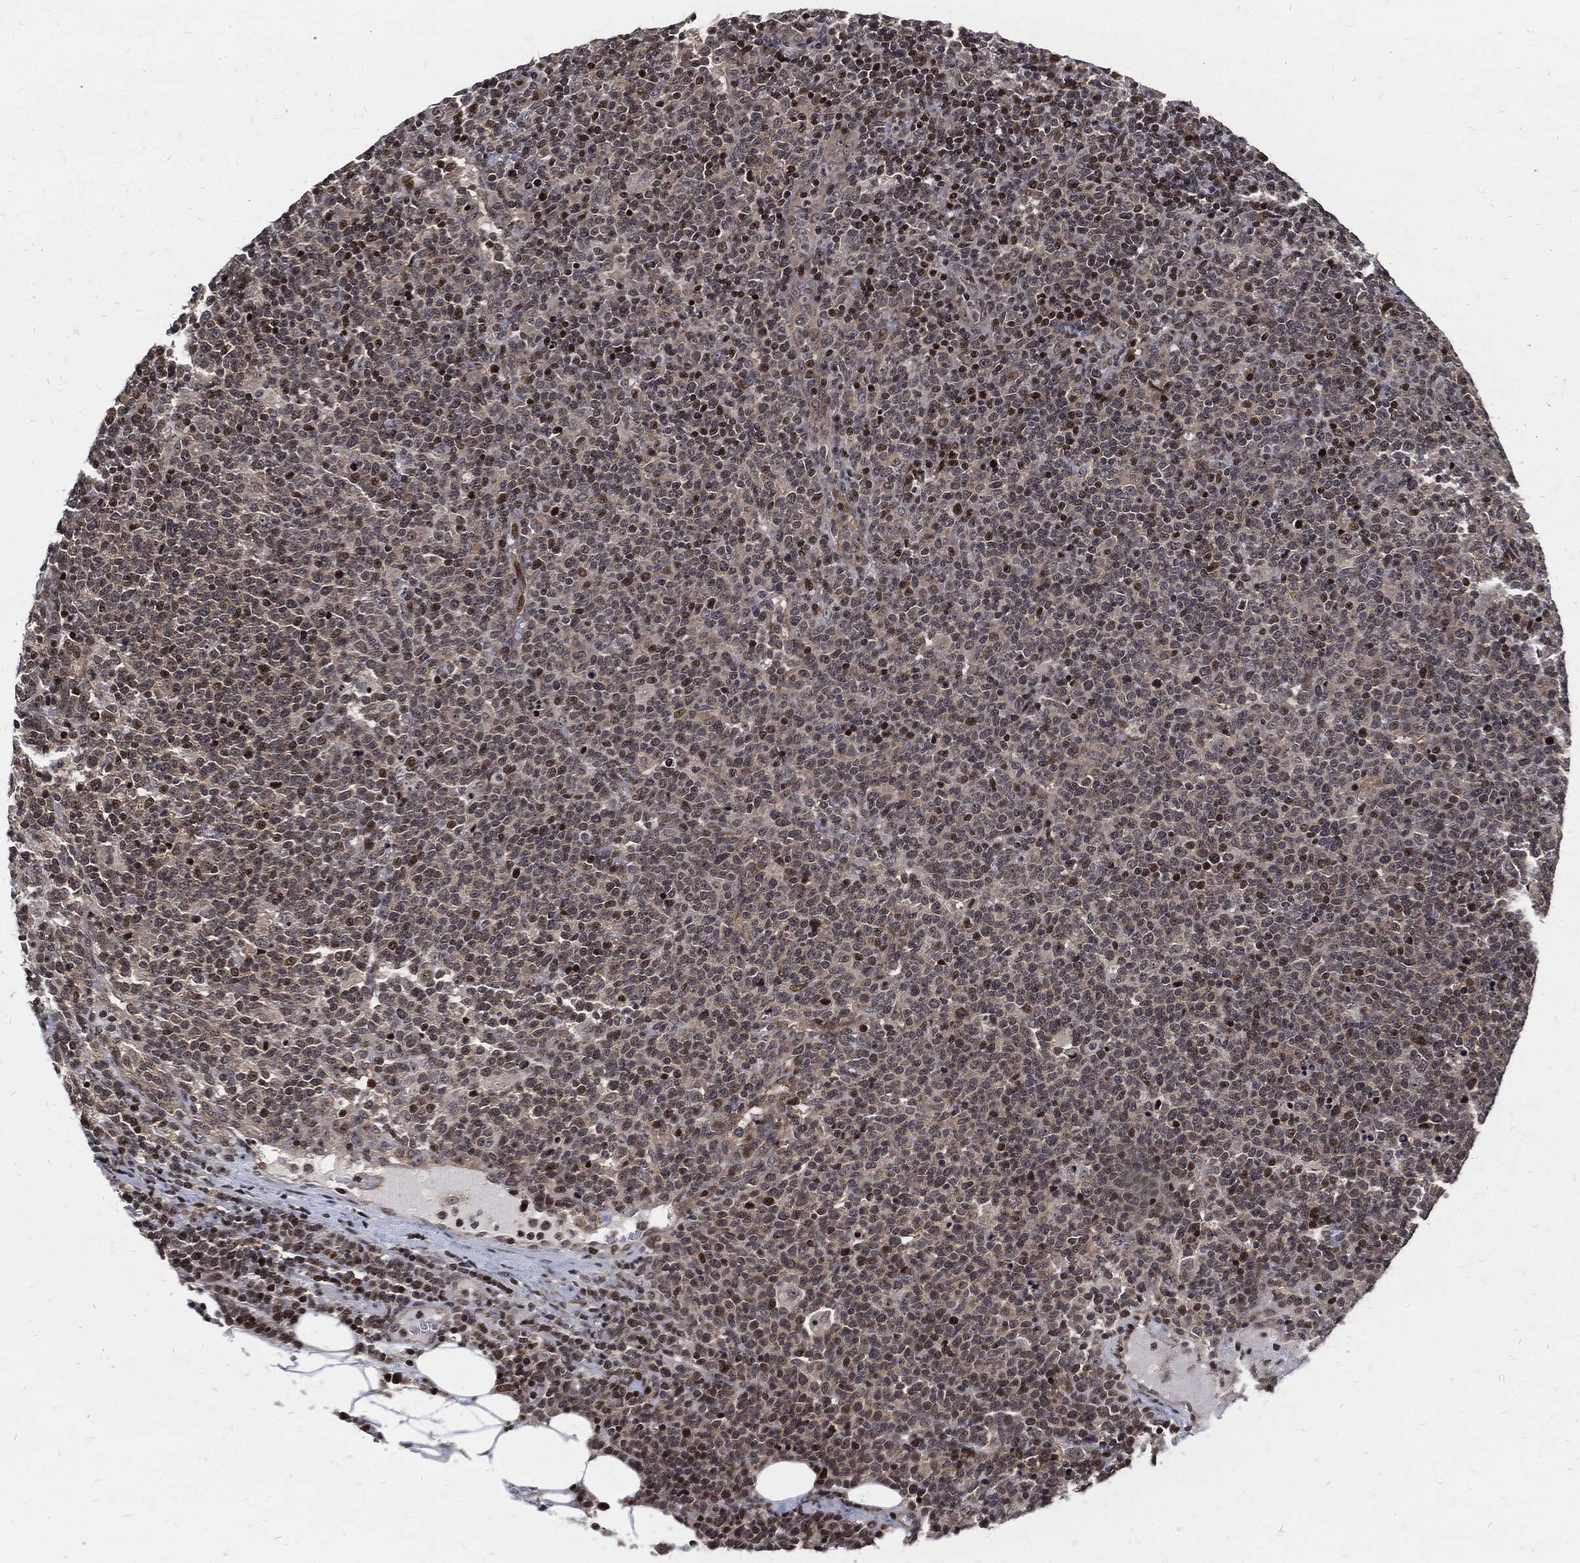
{"staining": {"intensity": "moderate", "quantity": "<25%", "location": "nuclear"}, "tissue": "lymphoma", "cell_type": "Tumor cells", "image_type": "cancer", "snomed": [{"axis": "morphology", "description": "Malignant lymphoma, non-Hodgkin's type, High grade"}, {"axis": "topography", "description": "Lymph node"}], "caption": "Tumor cells display moderate nuclear positivity in about <25% of cells in high-grade malignant lymphoma, non-Hodgkin's type. (DAB IHC with brightfield microscopy, high magnification).", "gene": "ZNF775", "patient": {"sex": "male", "age": 61}}